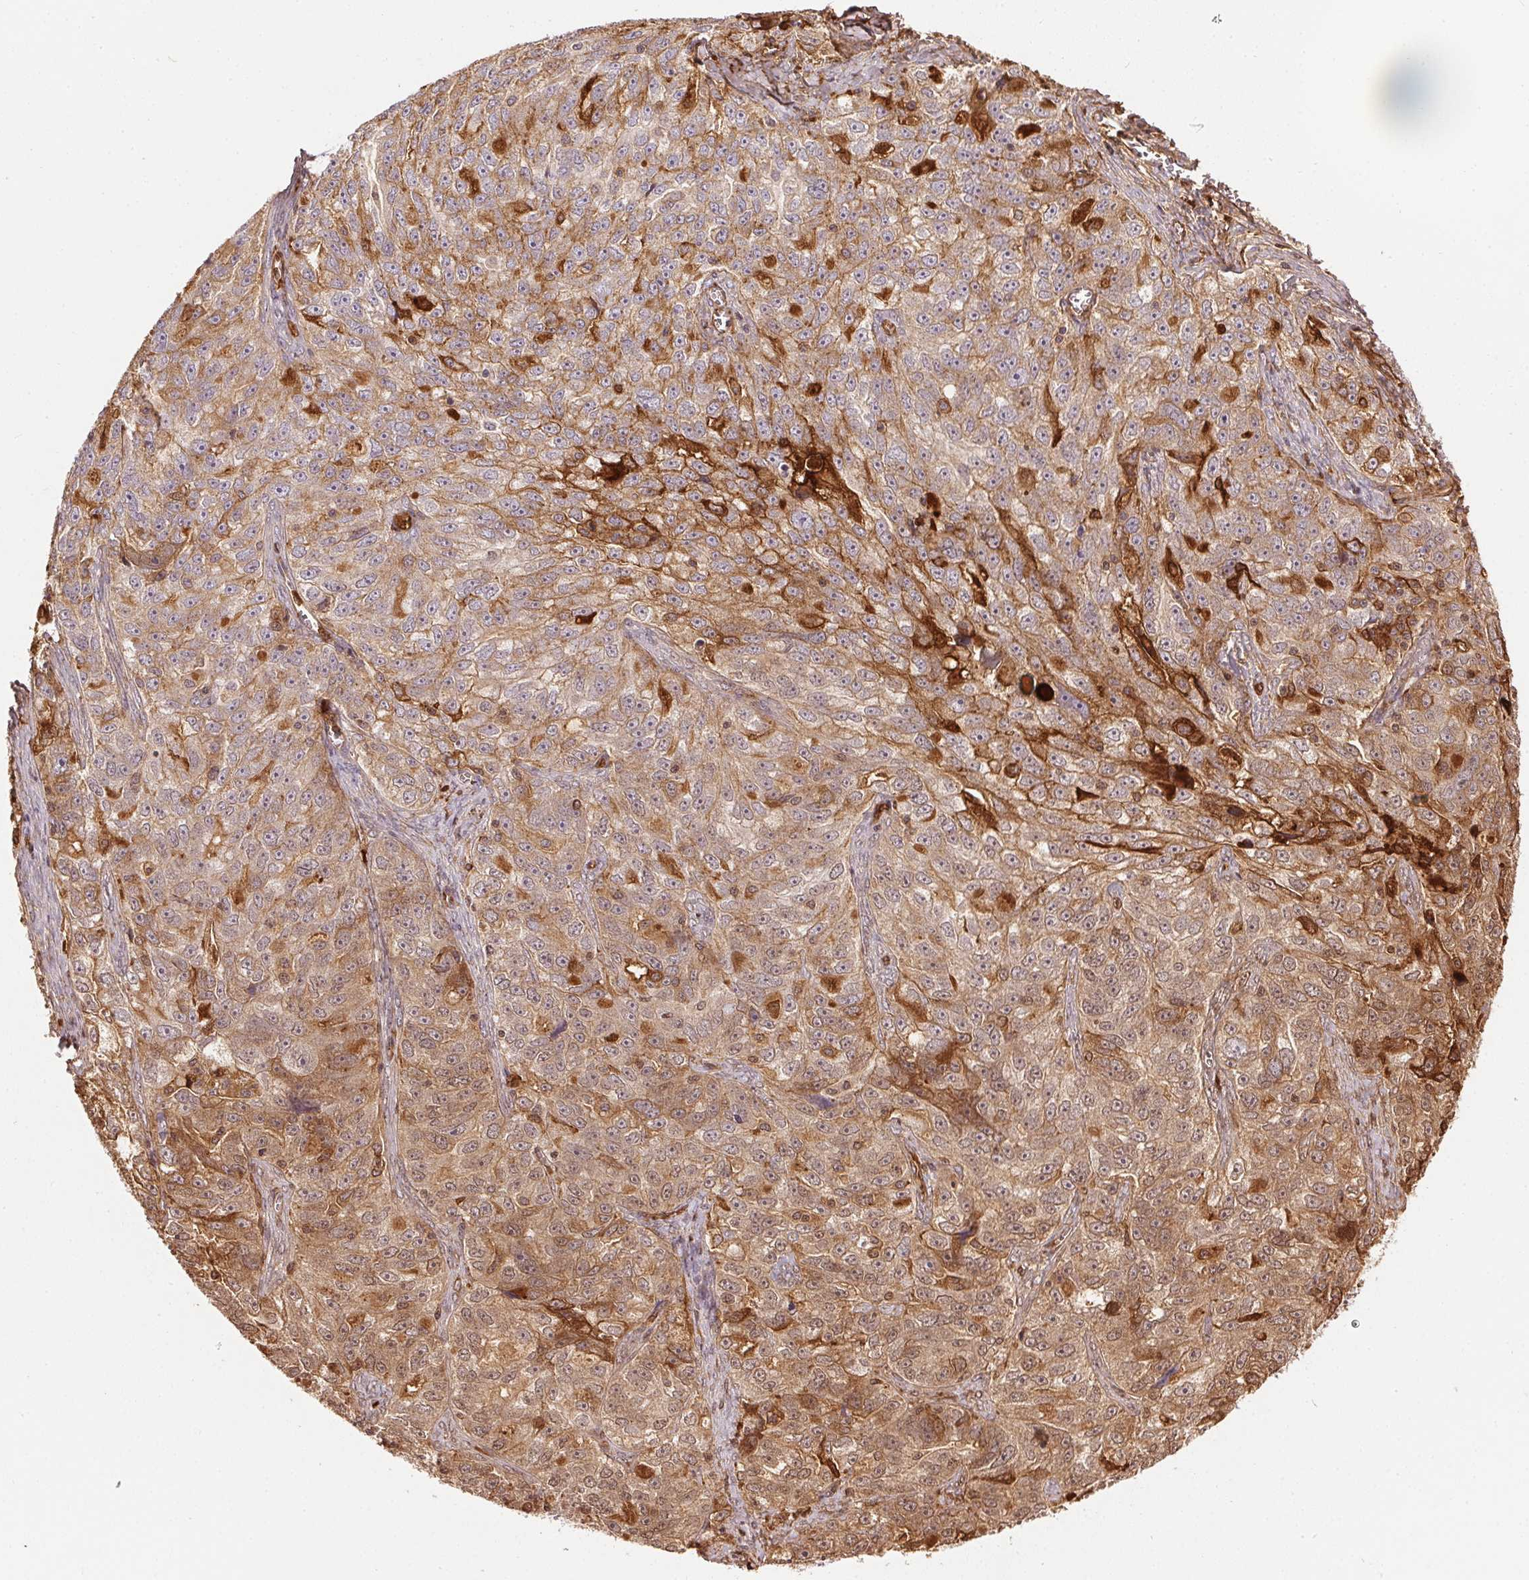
{"staining": {"intensity": "moderate", "quantity": ">75%", "location": "cytoplasmic/membranous,nuclear"}, "tissue": "ovarian cancer", "cell_type": "Tumor cells", "image_type": "cancer", "snomed": [{"axis": "morphology", "description": "Cystadenocarcinoma, serous, NOS"}, {"axis": "topography", "description": "Ovary"}], "caption": "Ovarian cancer tissue demonstrates moderate cytoplasmic/membranous and nuclear expression in approximately >75% of tumor cells, visualized by immunohistochemistry.", "gene": "ORM1", "patient": {"sex": "female", "age": 51}}